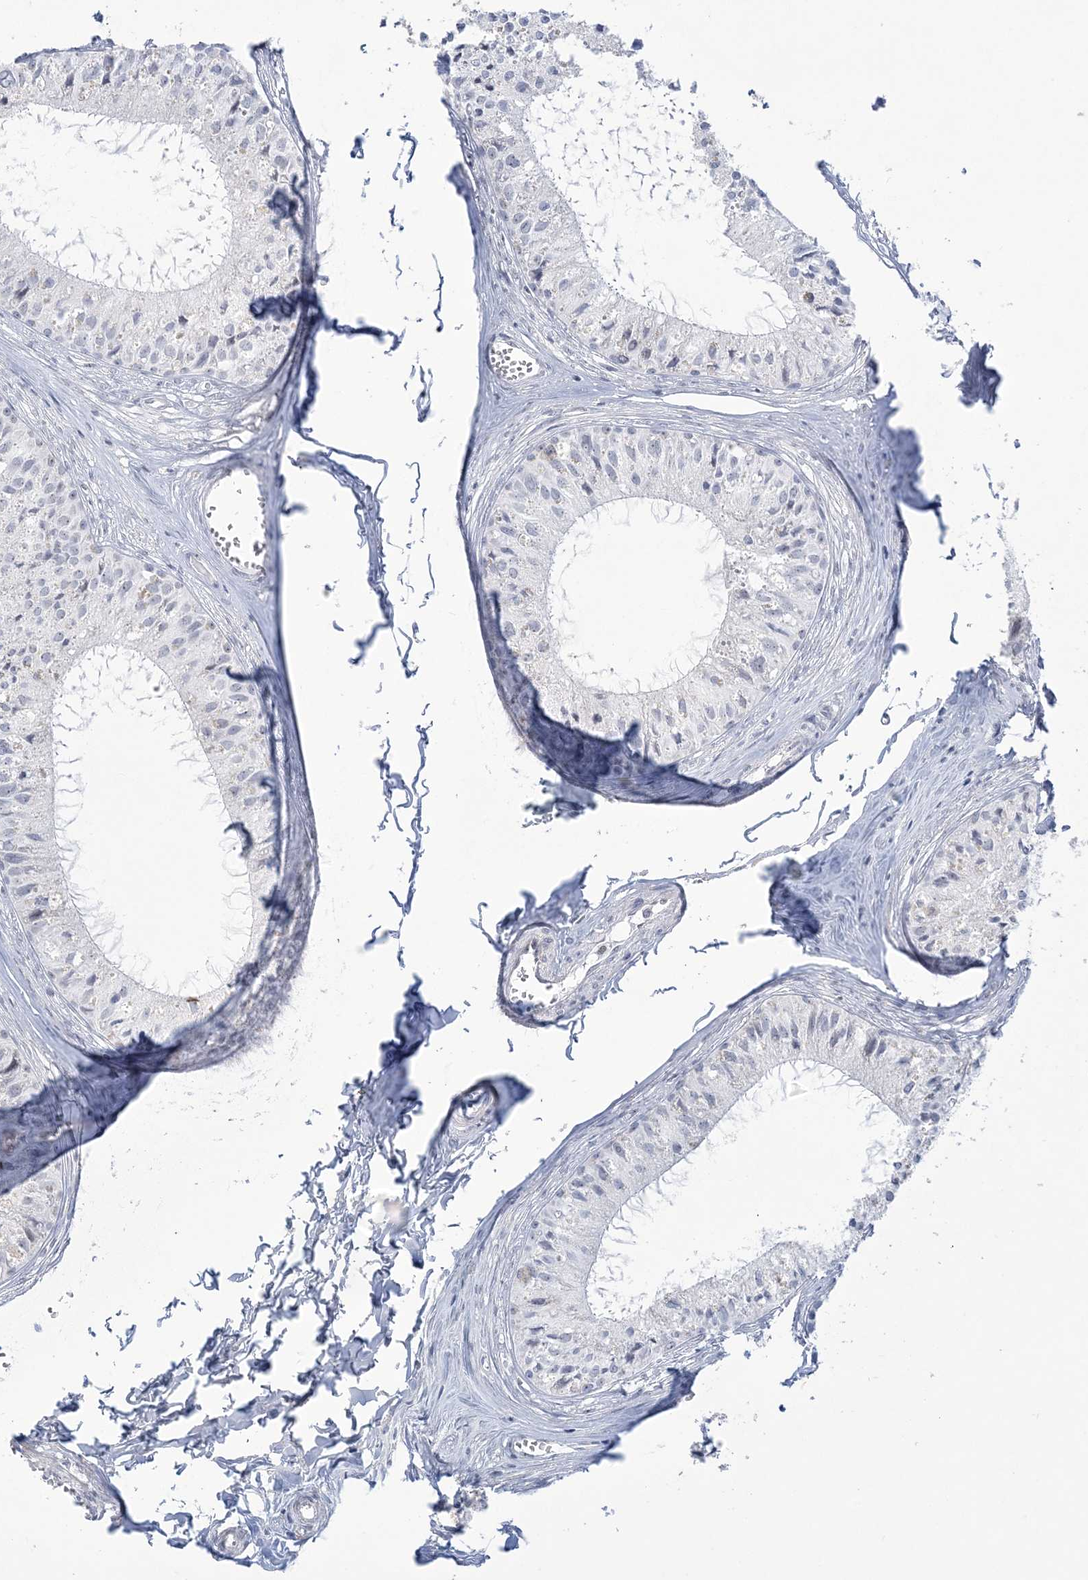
{"staining": {"intensity": "moderate", "quantity": "25%-75%", "location": "cytoplasmic/membranous,nuclear"}, "tissue": "epididymis", "cell_type": "Glandular cells", "image_type": "normal", "snomed": [{"axis": "morphology", "description": "Normal tissue, NOS"}, {"axis": "topography", "description": "Epididymis"}], "caption": "Immunohistochemistry (IHC) staining of unremarkable epididymis, which demonstrates medium levels of moderate cytoplasmic/membranous,nuclear positivity in about 25%-75% of glandular cells indicating moderate cytoplasmic/membranous,nuclear protein expression. The staining was performed using DAB (3,3'-diaminobenzidine) (brown) for protein detection and nuclei were counterstained in hematoxylin (blue).", "gene": "DDX21", "patient": {"sex": "male", "age": 36}}